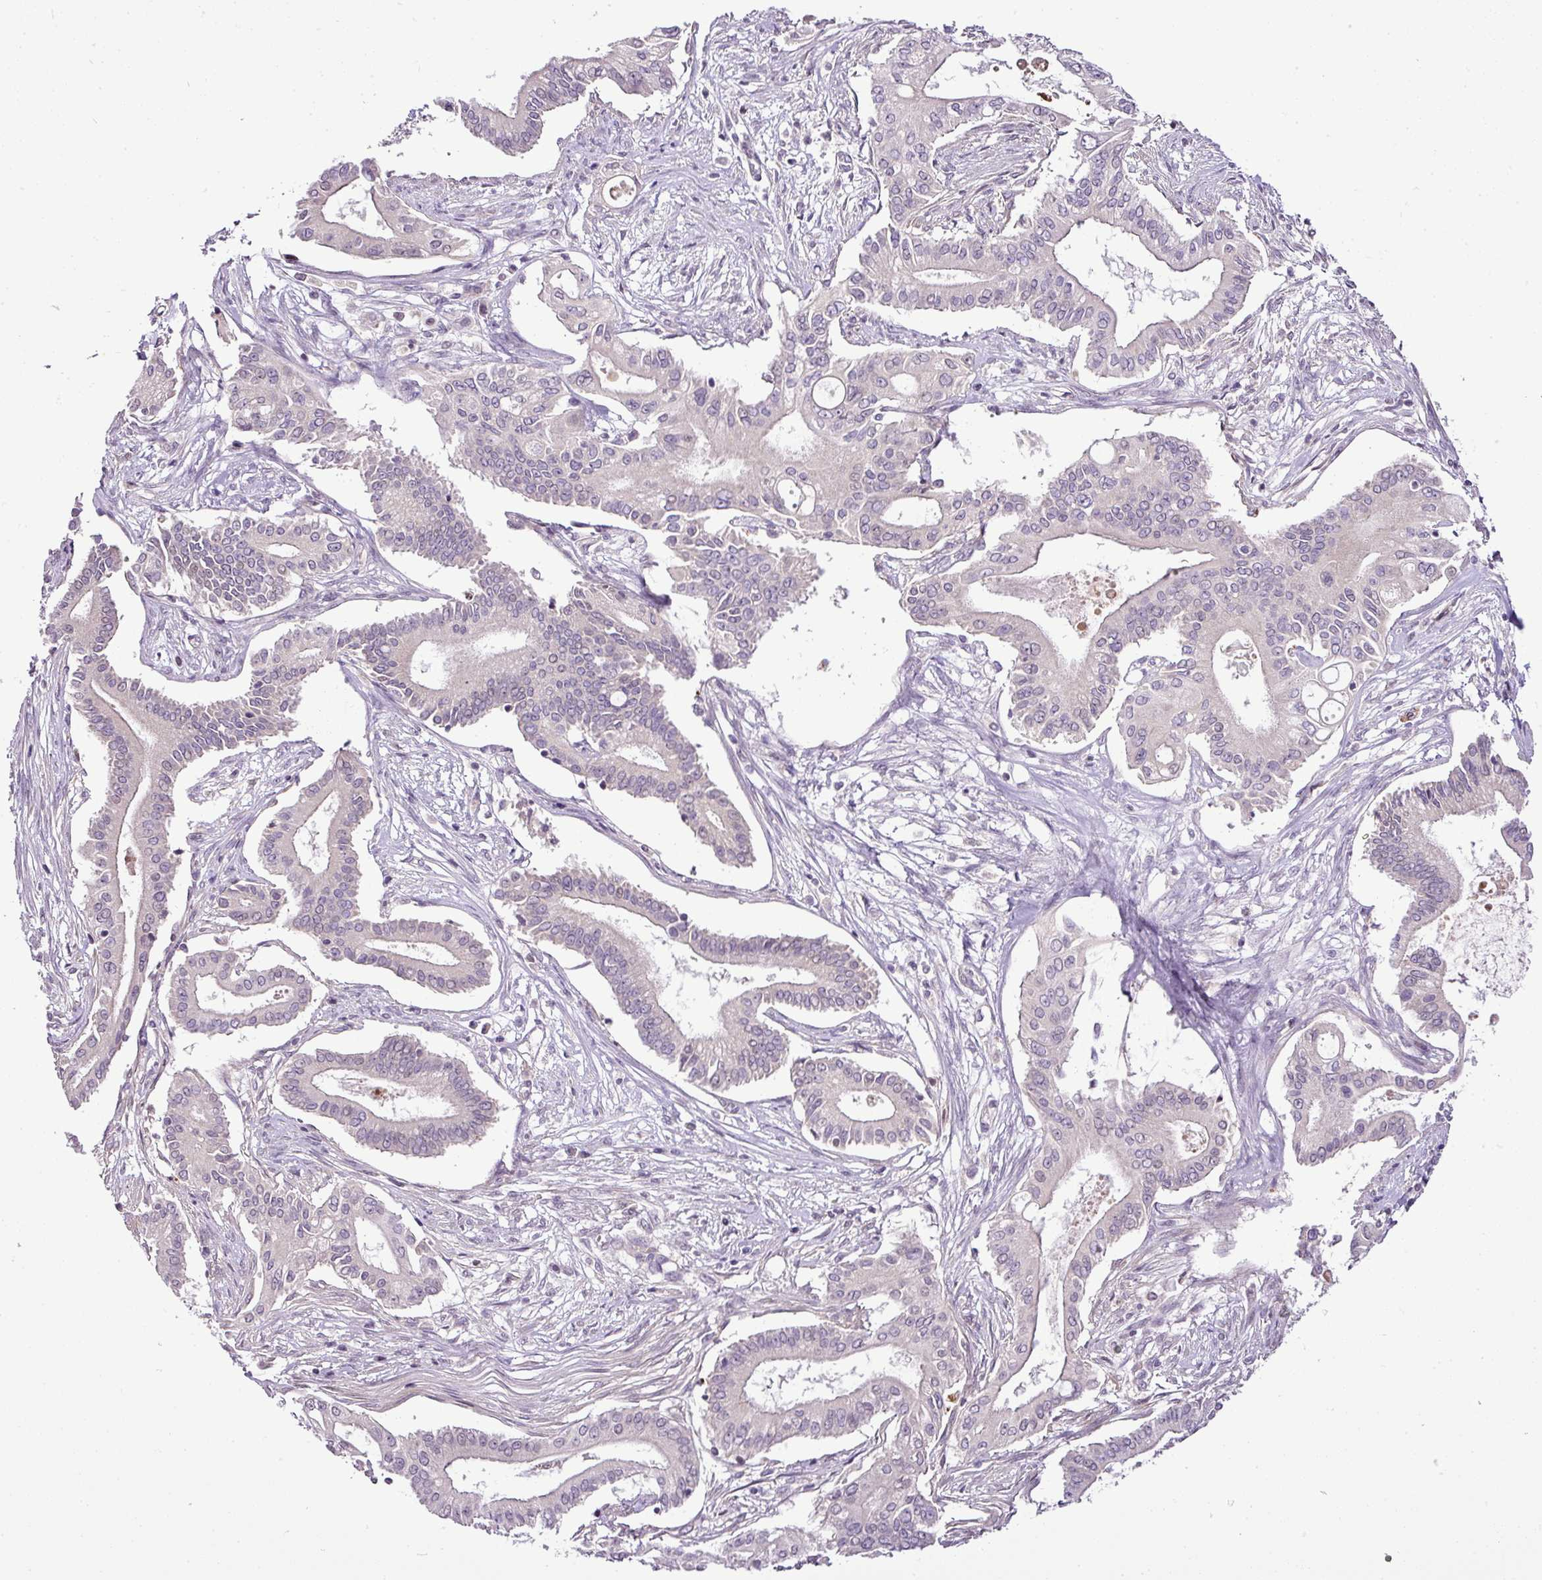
{"staining": {"intensity": "negative", "quantity": "none", "location": "none"}, "tissue": "pancreatic cancer", "cell_type": "Tumor cells", "image_type": "cancer", "snomed": [{"axis": "morphology", "description": "Adenocarcinoma, NOS"}, {"axis": "topography", "description": "Pancreas"}], "caption": "Immunohistochemistry (IHC) histopathology image of neoplastic tissue: human pancreatic adenocarcinoma stained with DAB shows no significant protein staining in tumor cells.", "gene": "TEX30", "patient": {"sex": "female", "age": 68}}